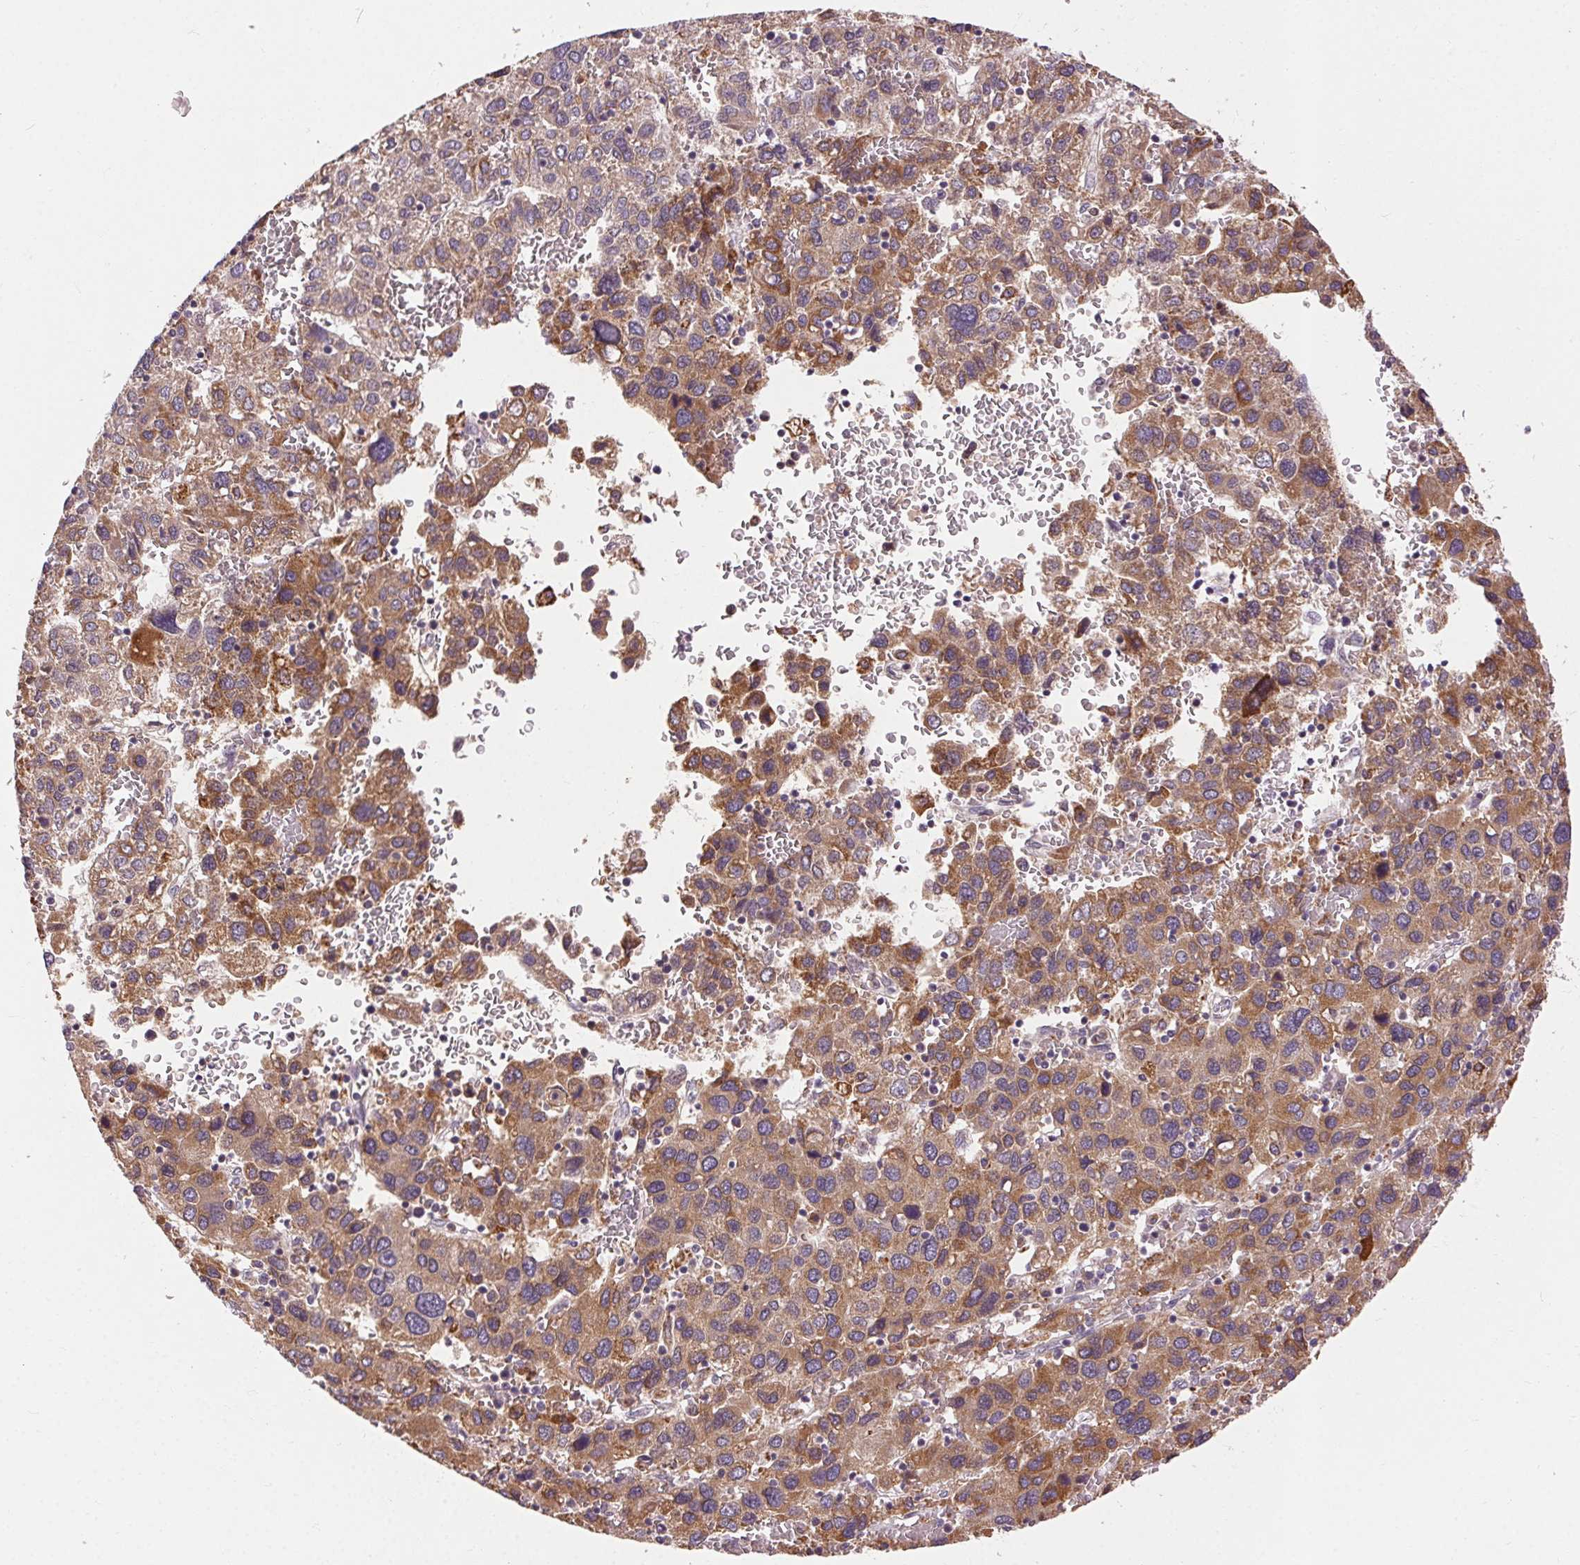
{"staining": {"intensity": "moderate", "quantity": ">75%", "location": "cytoplasmic/membranous"}, "tissue": "liver cancer", "cell_type": "Tumor cells", "image_type": "cancer", "snomed": [{"axis": "morphology", "description": "Carcinoma, Hepatocellular, NOS"}, {"axis": "topography", "description": "Liver"}], "caption": "Immunohistochemistry micrograph of liver cancer (hepatocellular carcinoma) stained for a protein (brown), which demonstrates medium levels of moderate cytoplasmic/membranous expression in approximately >75% of tumor cells.", "gene": "REP15", "patient": {"sex": "male", "age": 69}}